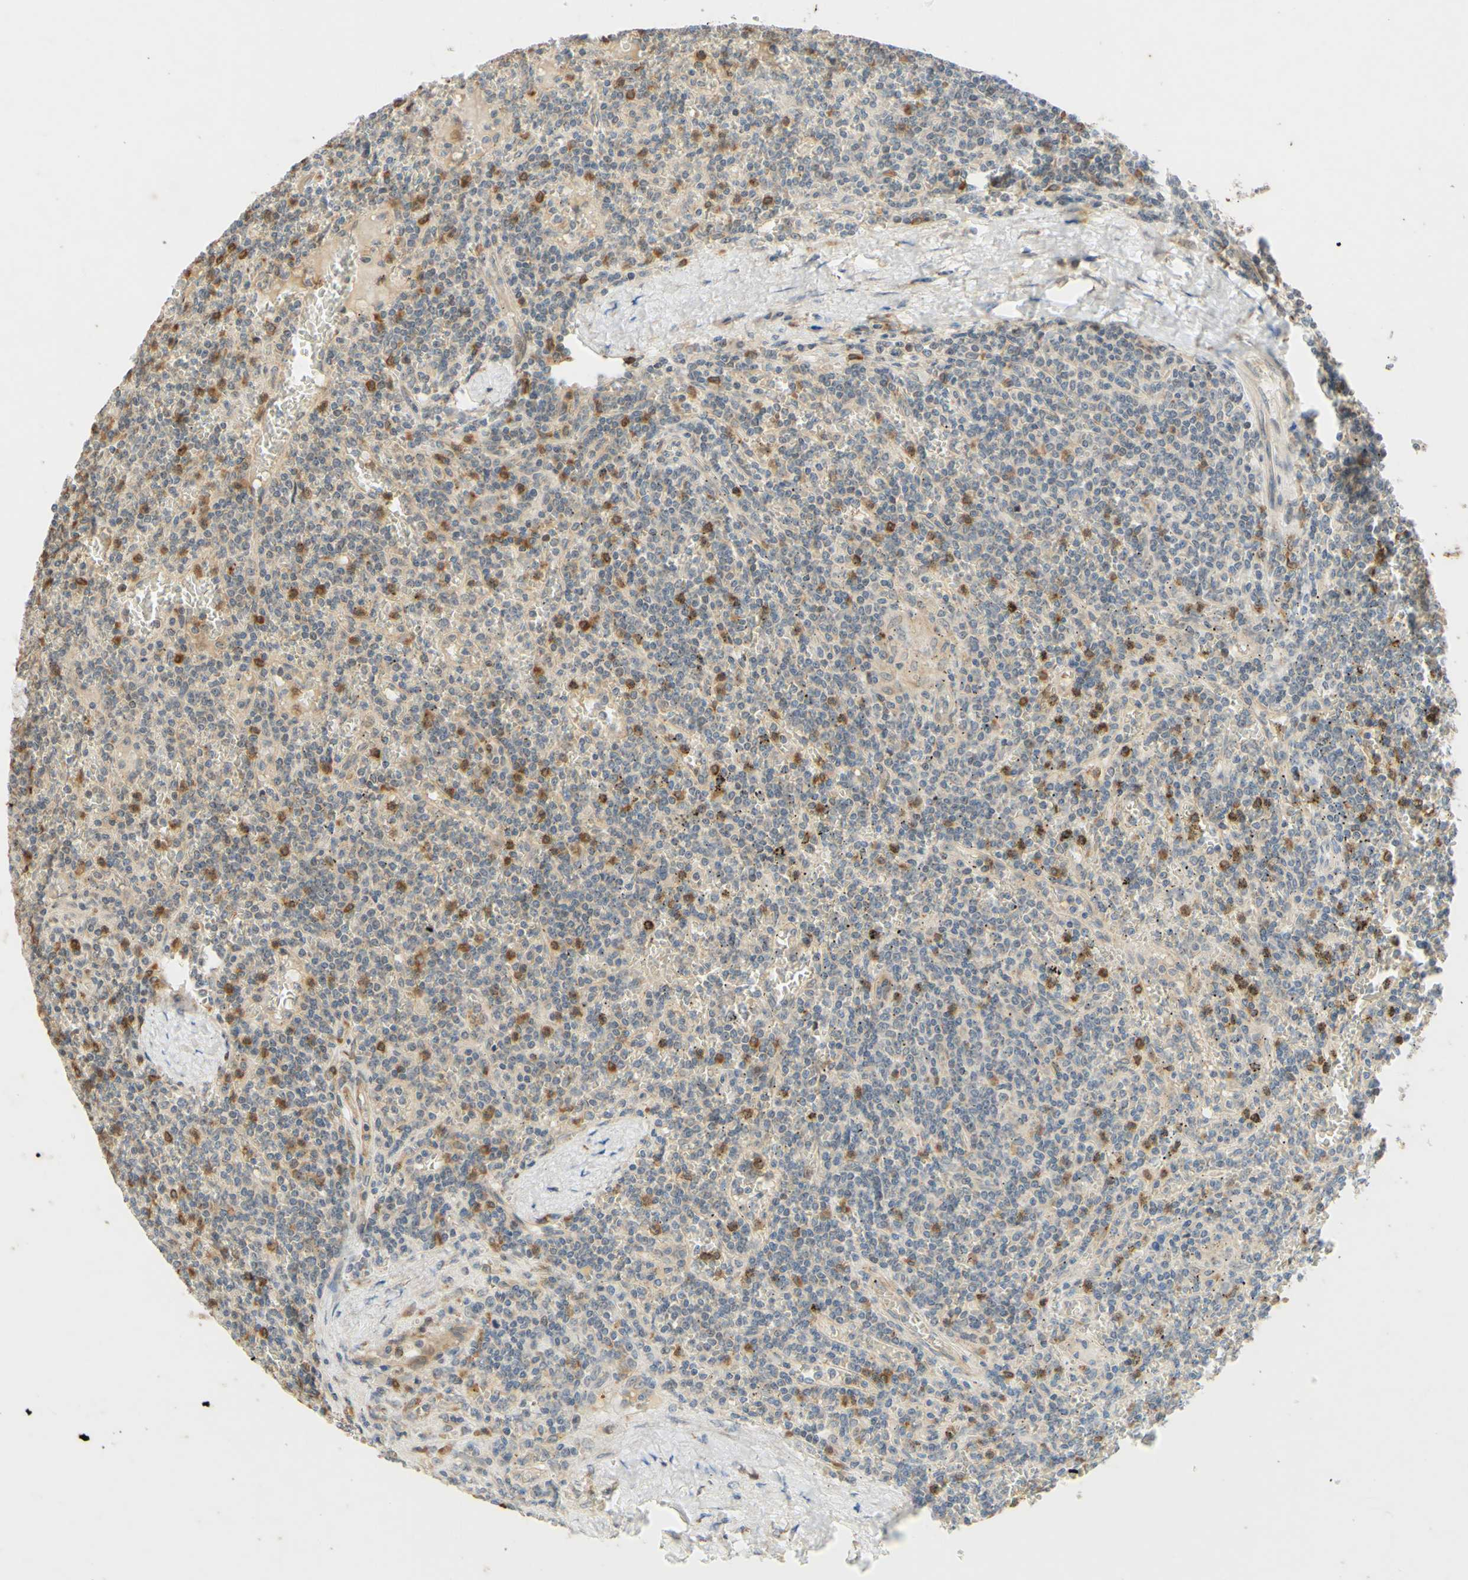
{"staining": {"intensity": "strong", "quantity": "<25%", "location": "cytoplasmic/membranous"}, "tissue": "lymphoma", "cell_type": "Tumor cells", "image_type": "cancer", "snomed": [{"axis": "morphology", "description": "Malignant lymphoma, non-Hodgkin's type, Low grade"}, {"axis": "topography", "description": "Spleen"}], "caption": "Human lymphoma stained with a protein marker shows strong staining in tumor cells.", "gene": "GATA1", "patient": {"sex": "female", "age": 19}}